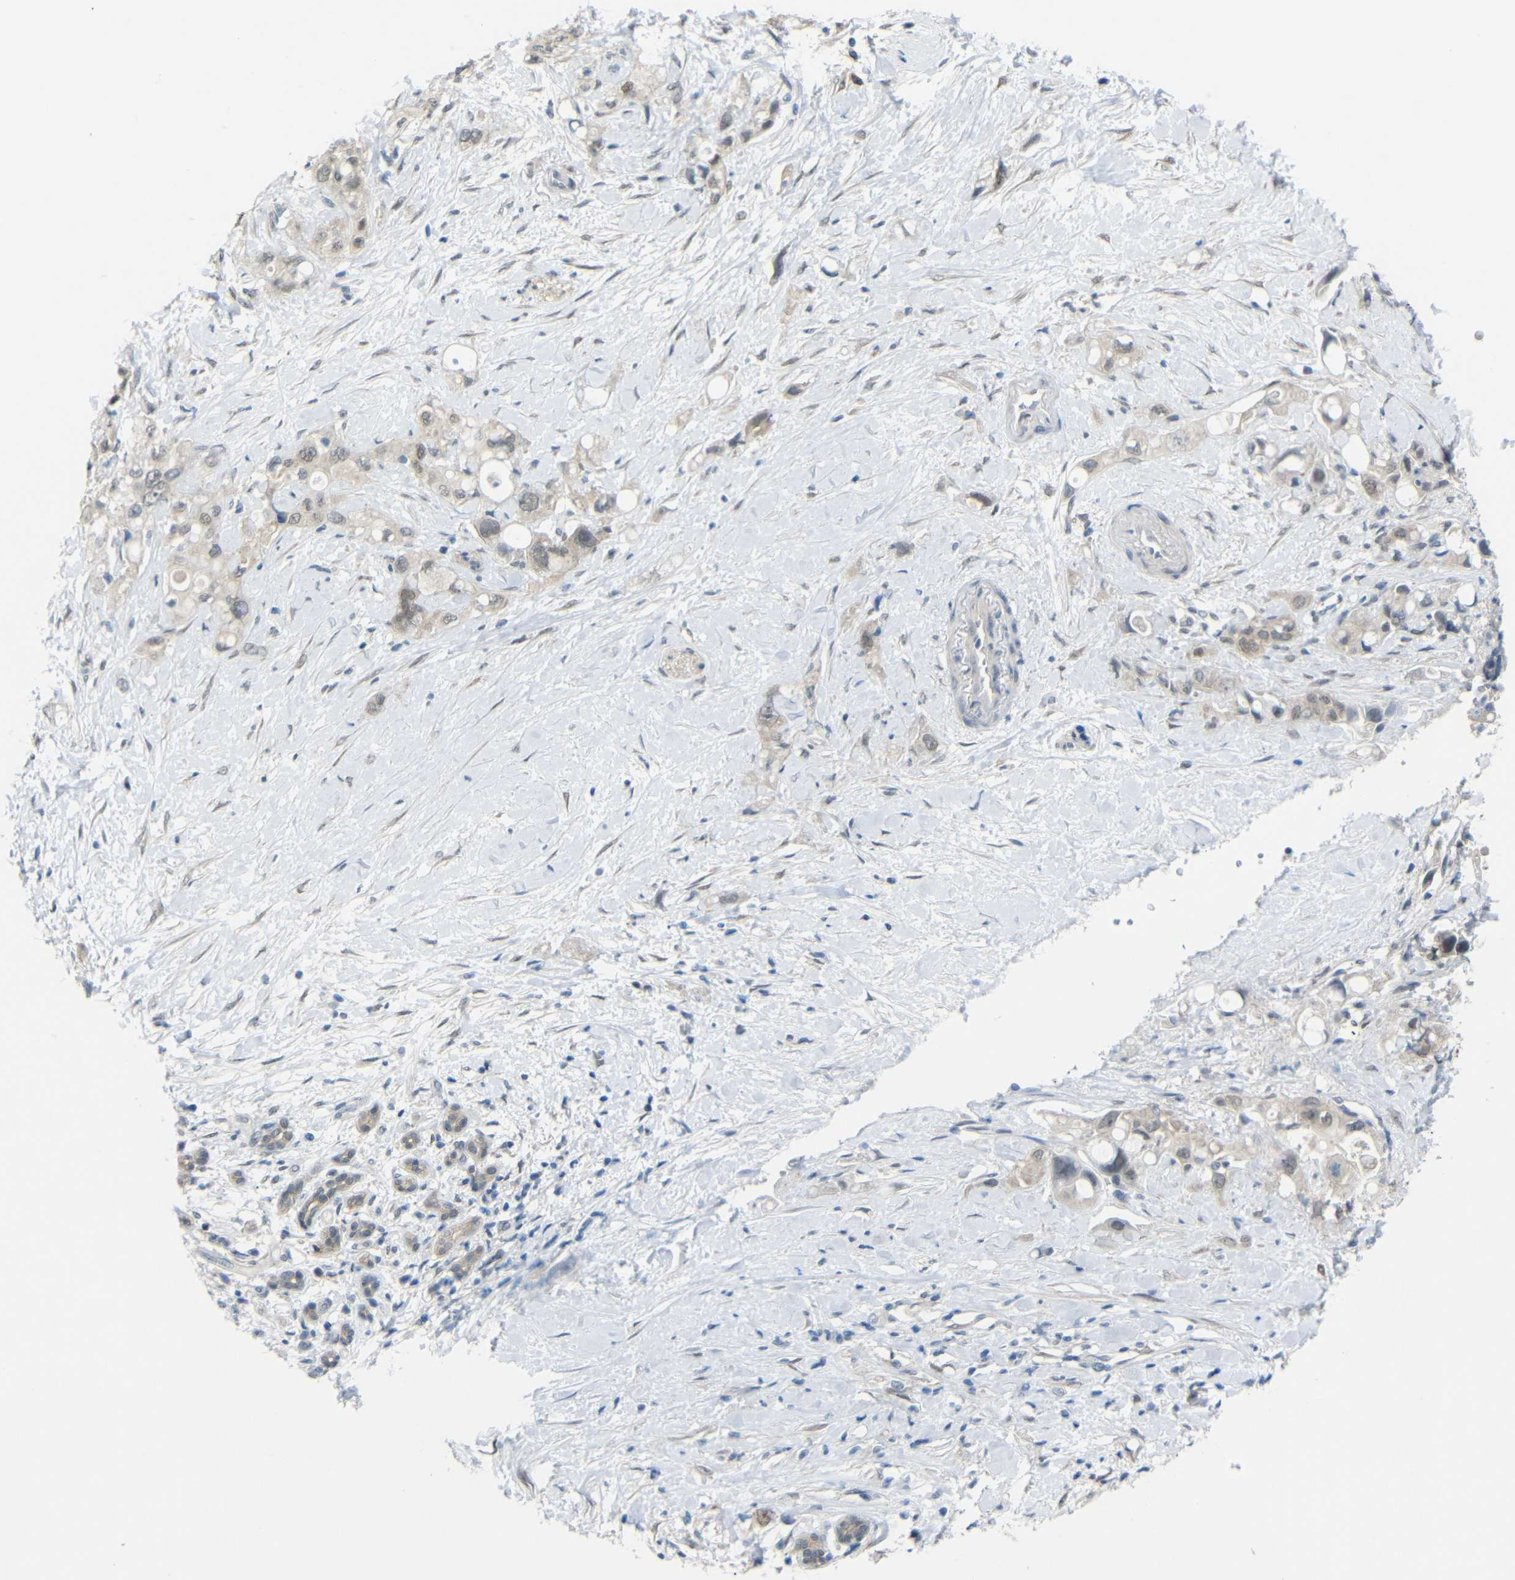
{"staining": {"intensity": "weak", "quantity": "25%-75%", "location": "nuclear"}, "tissue": "pancreatic cancer", "cell_type": "Tumor cells", "image_type": "cancer", "snomed": [{"axis": "morphology", "description": "Adenocarcinoma, NOS"}, {"axis": "topography", "description": "Pancreas"}], "caption": "A low amount of weak nuclear staining is present in about 25%-75% of tumor cells in adenocarcinoma (pancreatic) tissue.", "gene": "GPR158", "patient": {"sex": "female", "age": 56}}